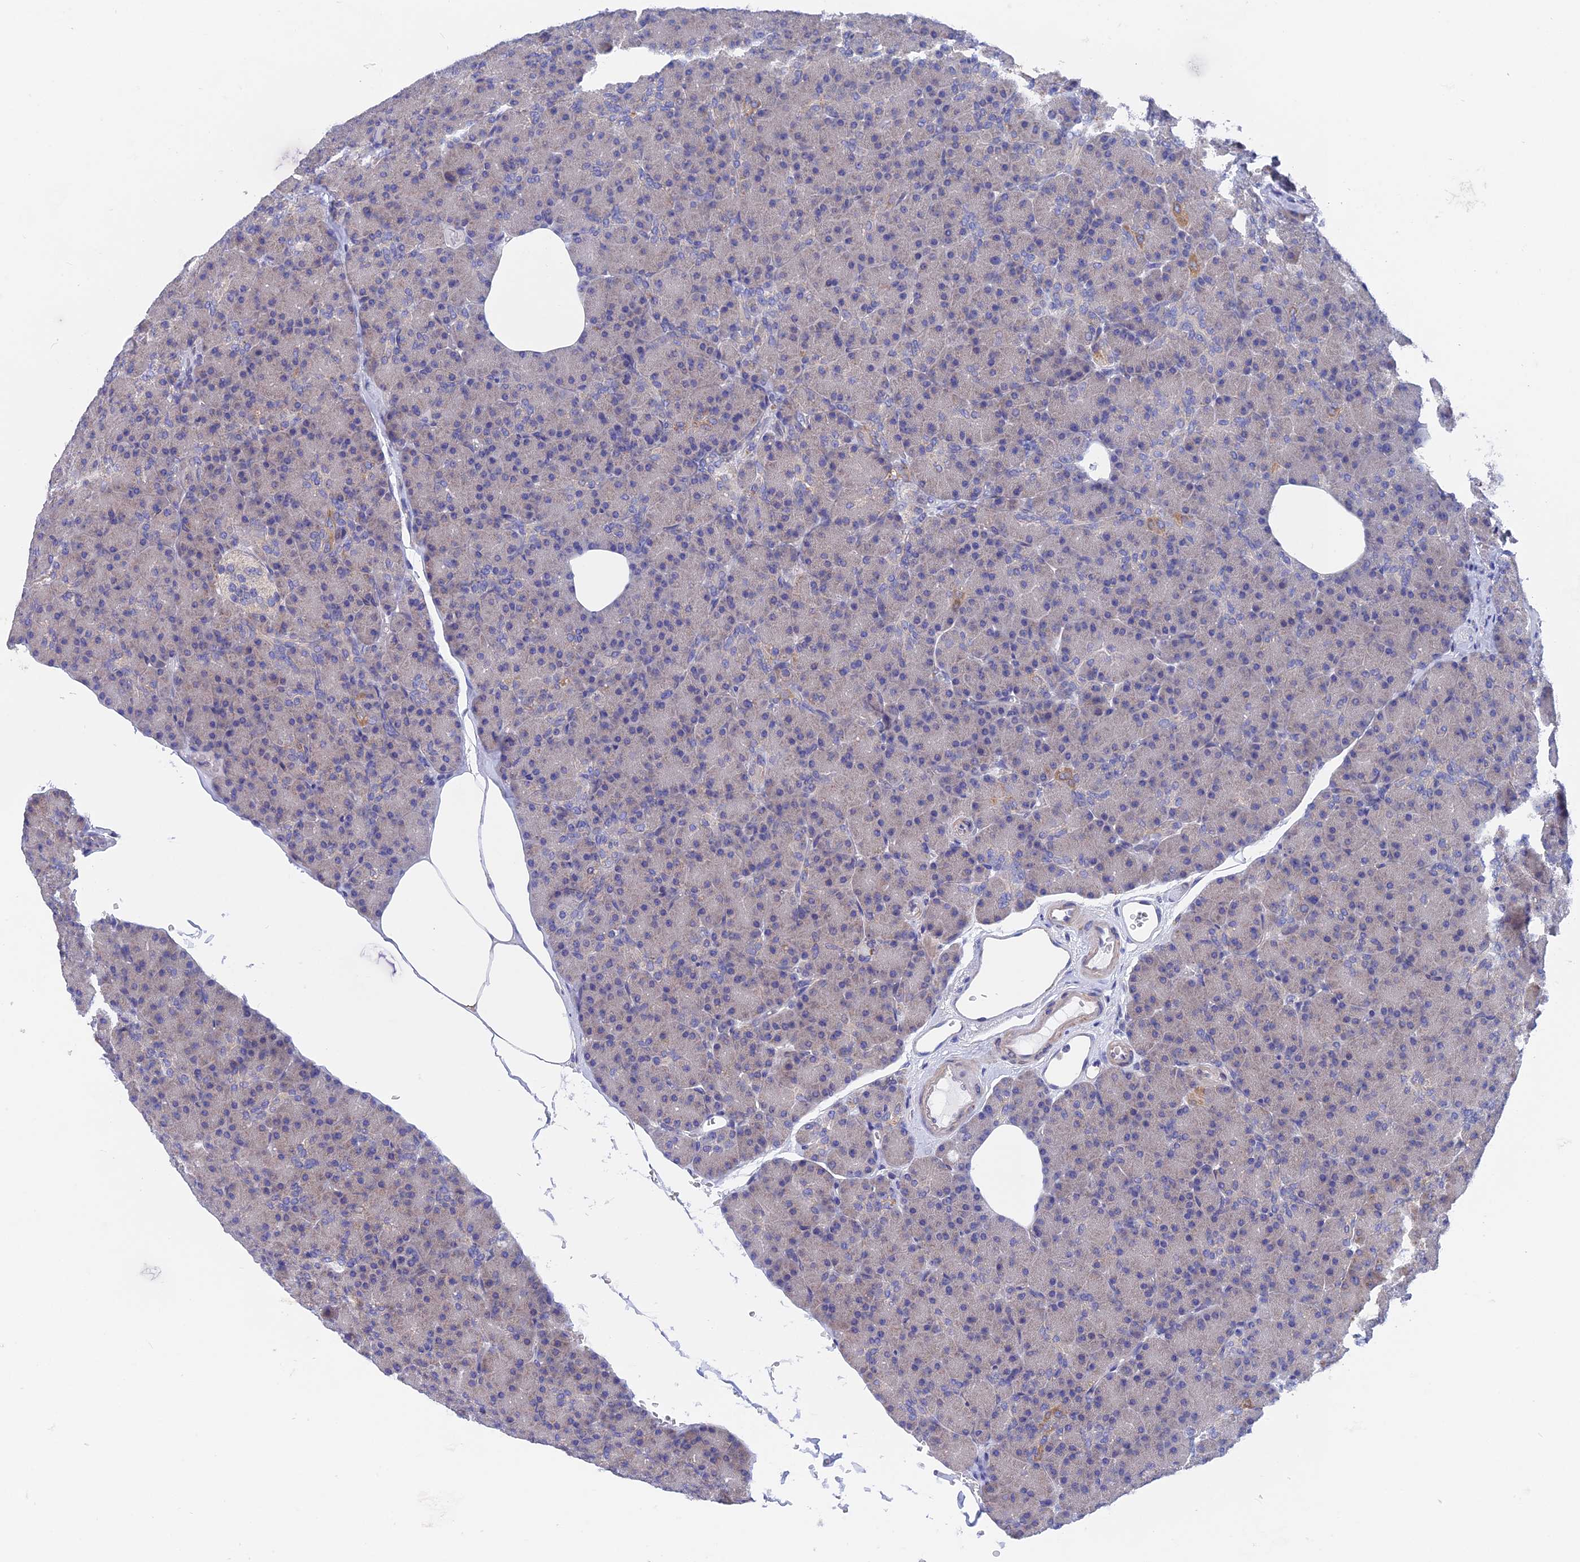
{"staining": {"intensity": "negative", "quantity": "none", "location": "none"}, "tissue": "pancreas", "cell_type": "Exocrine glandular cells", "image_type": "normal", "snomed": [{"axis": "morphology", "description": "Normal tissue, NOS"}, {"axis": "topography", "description": "Pancreas"}], "caption": "Immunohistochemistry histopathology image of unremarkable human pancreas stained for a protein (brown), which demonstrates no staining in exocrine glandular cells.", "gene": "AK4P3", "patient": {"sex": "female", "age": 43}}